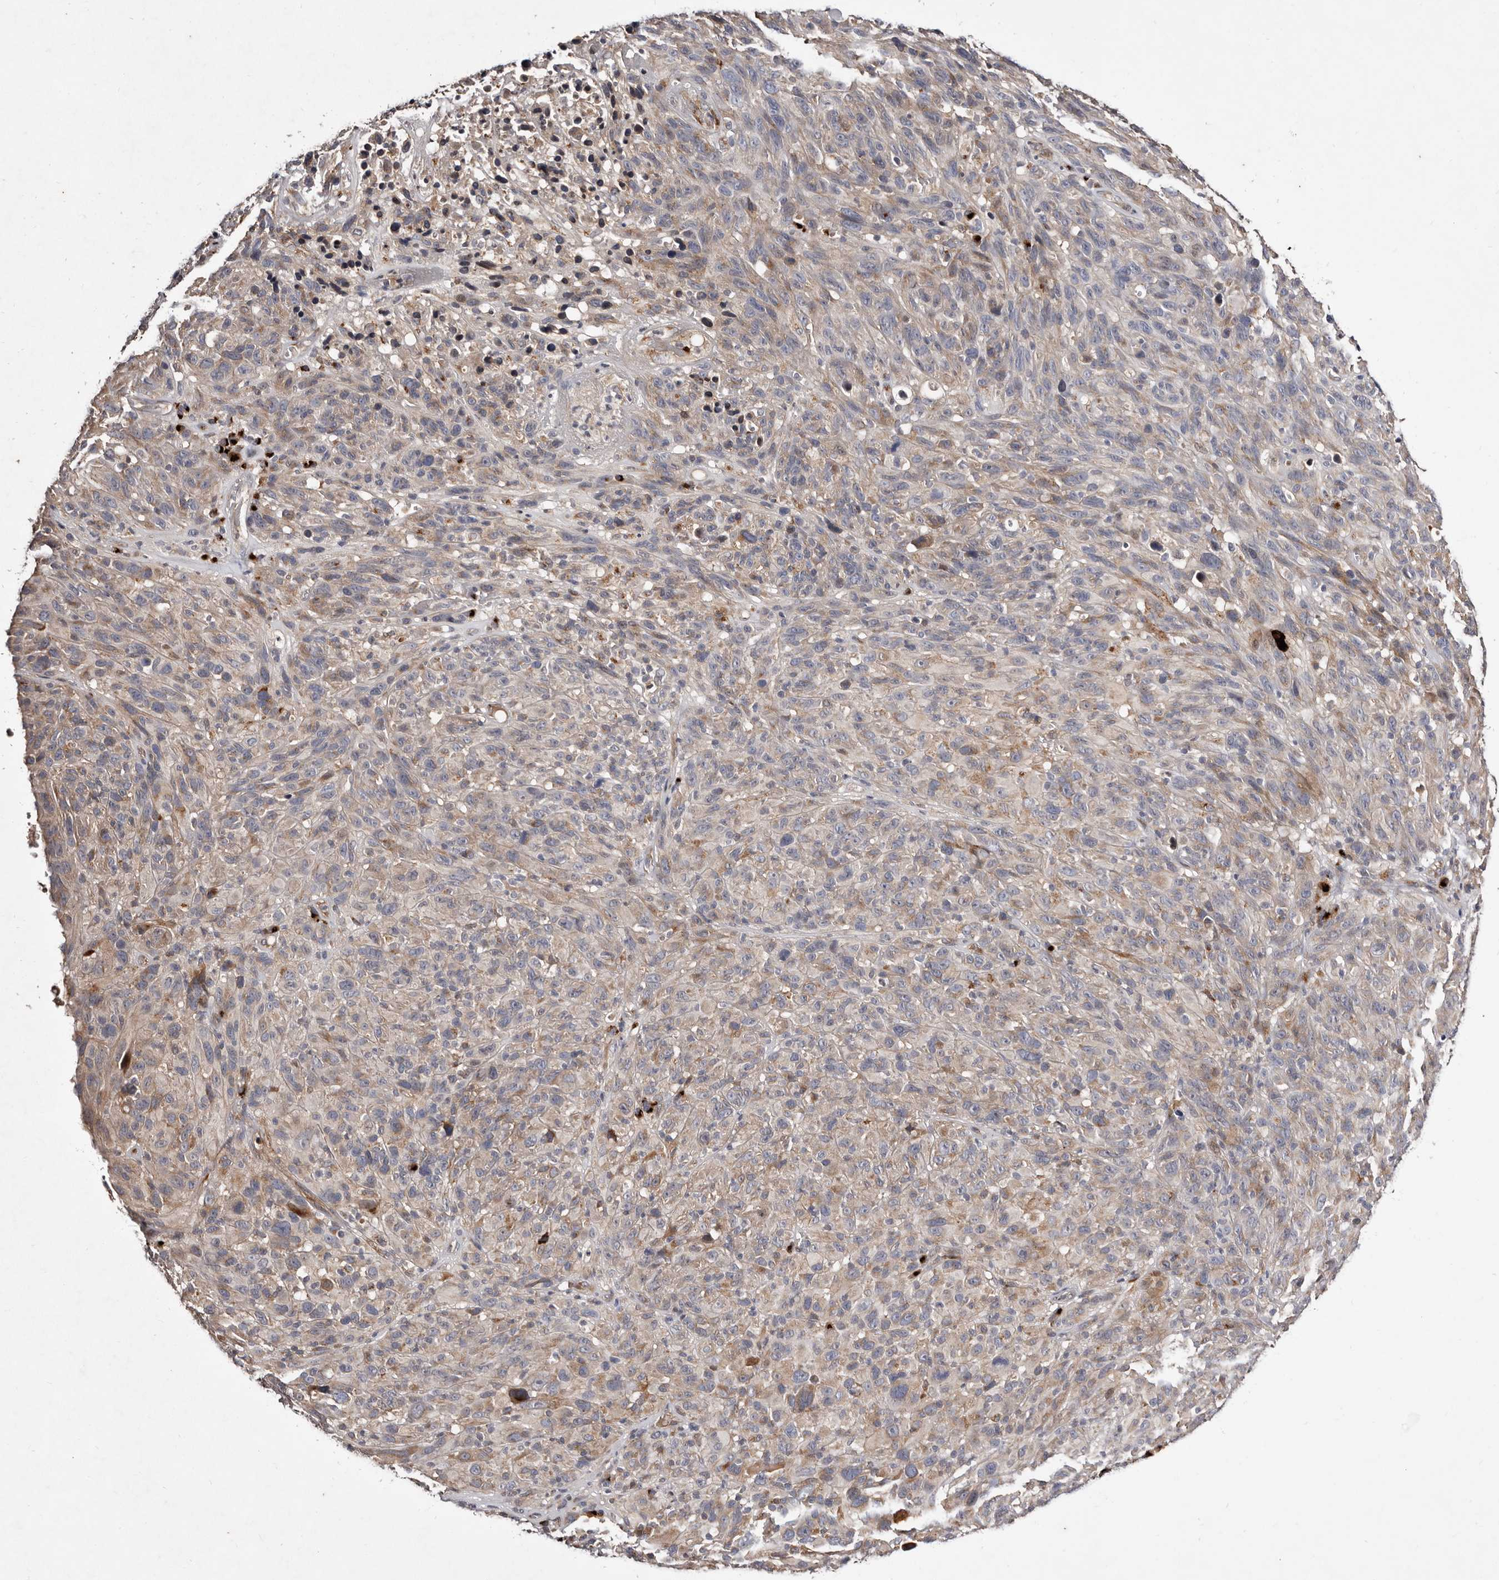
{"staining": {"intensity": "weak", "quantity": "25%-75%", "location": "cytoplasmic/membranous"}, "tissue": "melanoma", "cell_type": "Tumor cells", "image_type": "cancer", "snomed": [{"axis": "morphology", "description": "Malignant melanoma, NOS"}, {"axis": "topography", "description": "Skin of head"}], "caption": "Malignant melanoma tissue demonstrates weak cytoplasmic/membranous expression in about 25%-75% of tumor cells", "gene": "DACT2", "patient": {"sex": "male", "age": 96}}